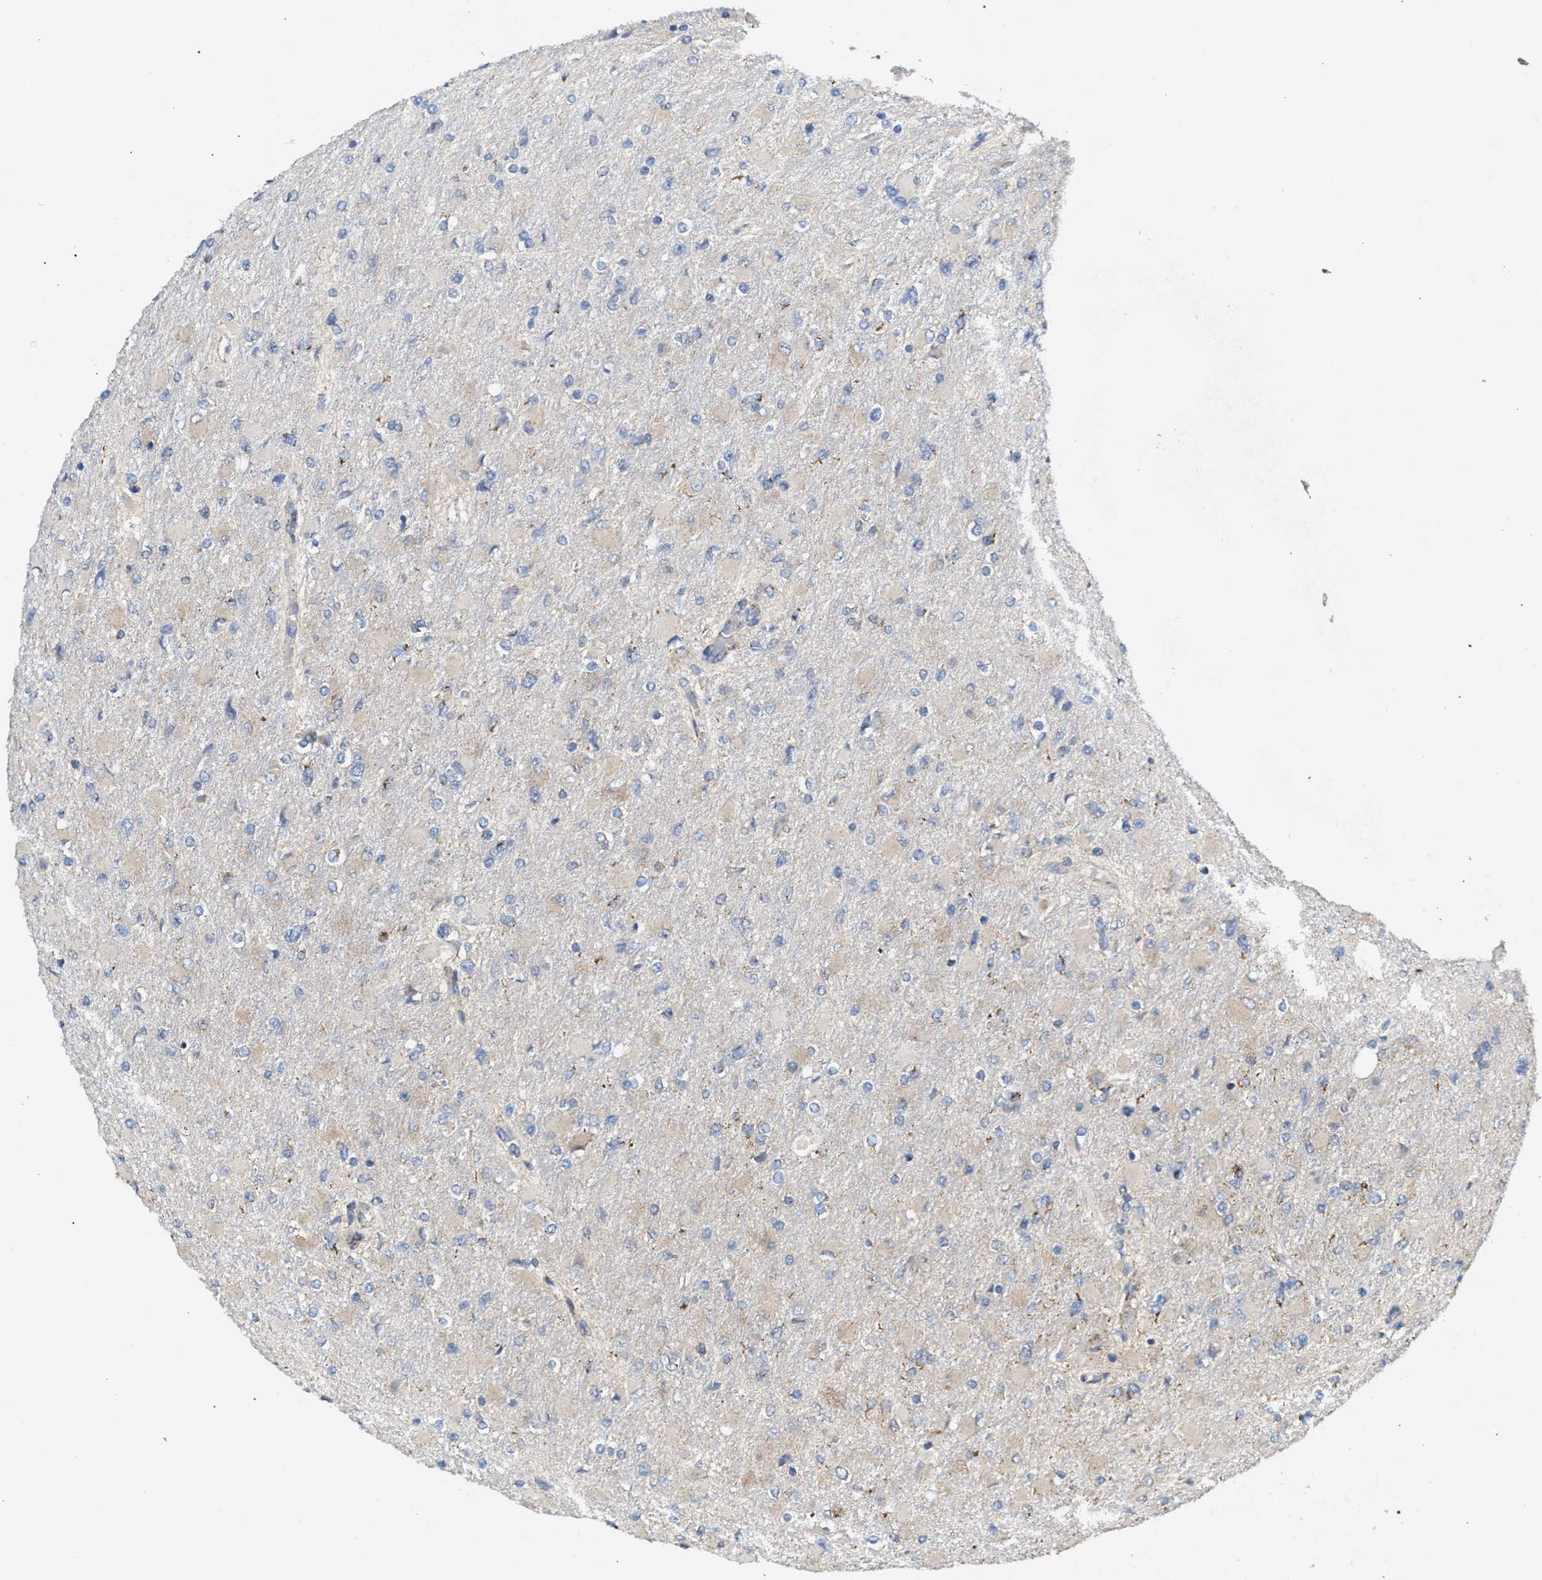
{"staining": {"intensity": "negative", "quantity": "none", "location": "none"}, "tissue": "glioma", "cell_type": "Tumor cells", "image_type": "cancer", "snomed": [{"axis": "morphology", "description": "Glioma, malignant, High grade"}, {"axis": "topography", "description": "Cerebral cortex"}], "caption": "Human glioma stained for a protein using immunohistochemistry (IHC) shows no staining in tumor cells.", "gene": "TACO1", "patient": {"sex": "female", "age": 36}}